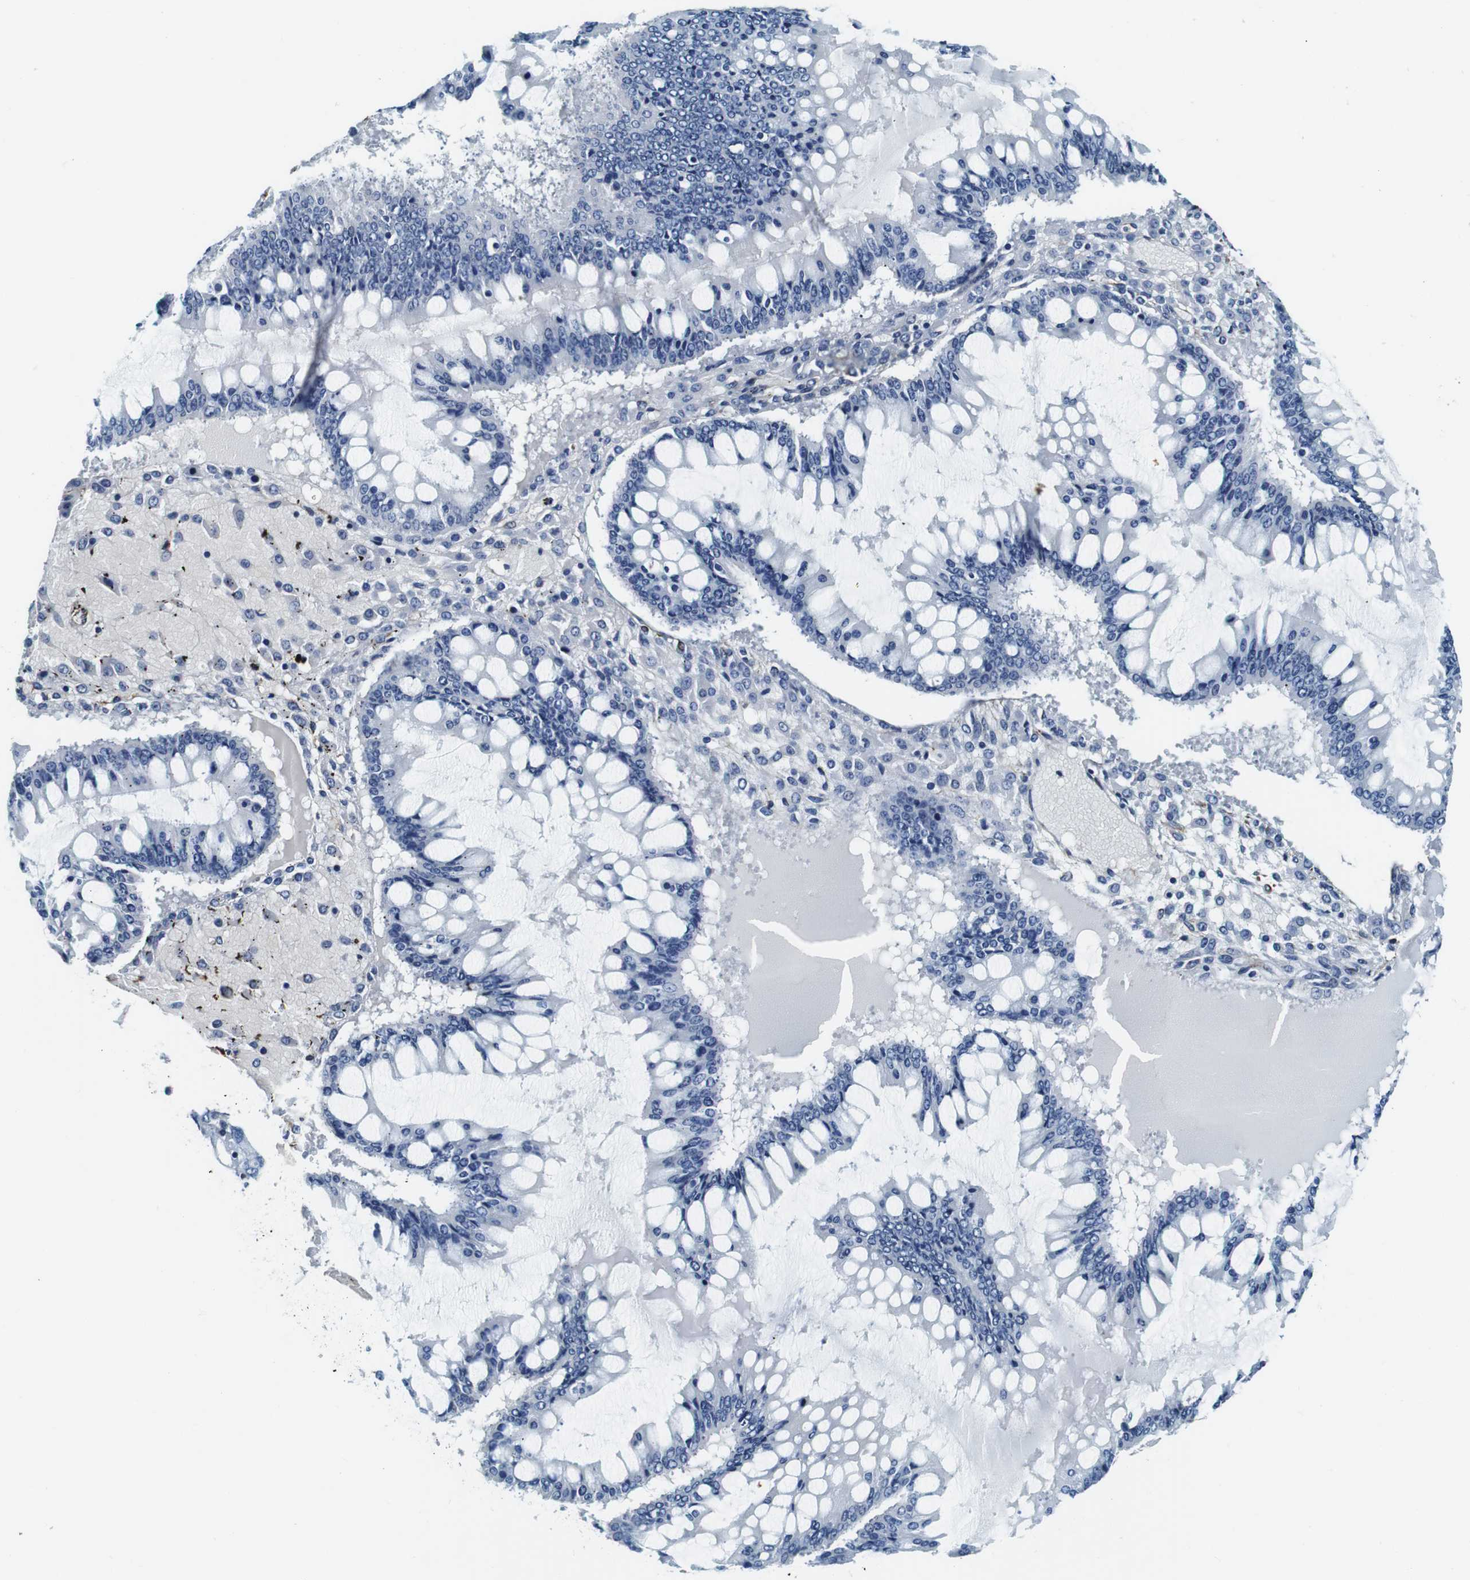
{"staining": {"intensity": "negative", "quantity": "none", "location": "none"}, "tissue": "ovarian cancer", "cell_type": "Tumor cells", "image_type": "cancer", "snomed": [{"axis": "morphology", "description": "Cystadenocarcinoma, mucinous, NOS"}, {"axis": "topography", "description": "Ovary"}], "caption": "Ovarian cancer (mucinous cystadenocarcinoma) was stained to show a protein in brown. There is no significant expression in tumor cells.", "gene": "GJE1", "patient": {"sex": "female", "age": 73}}